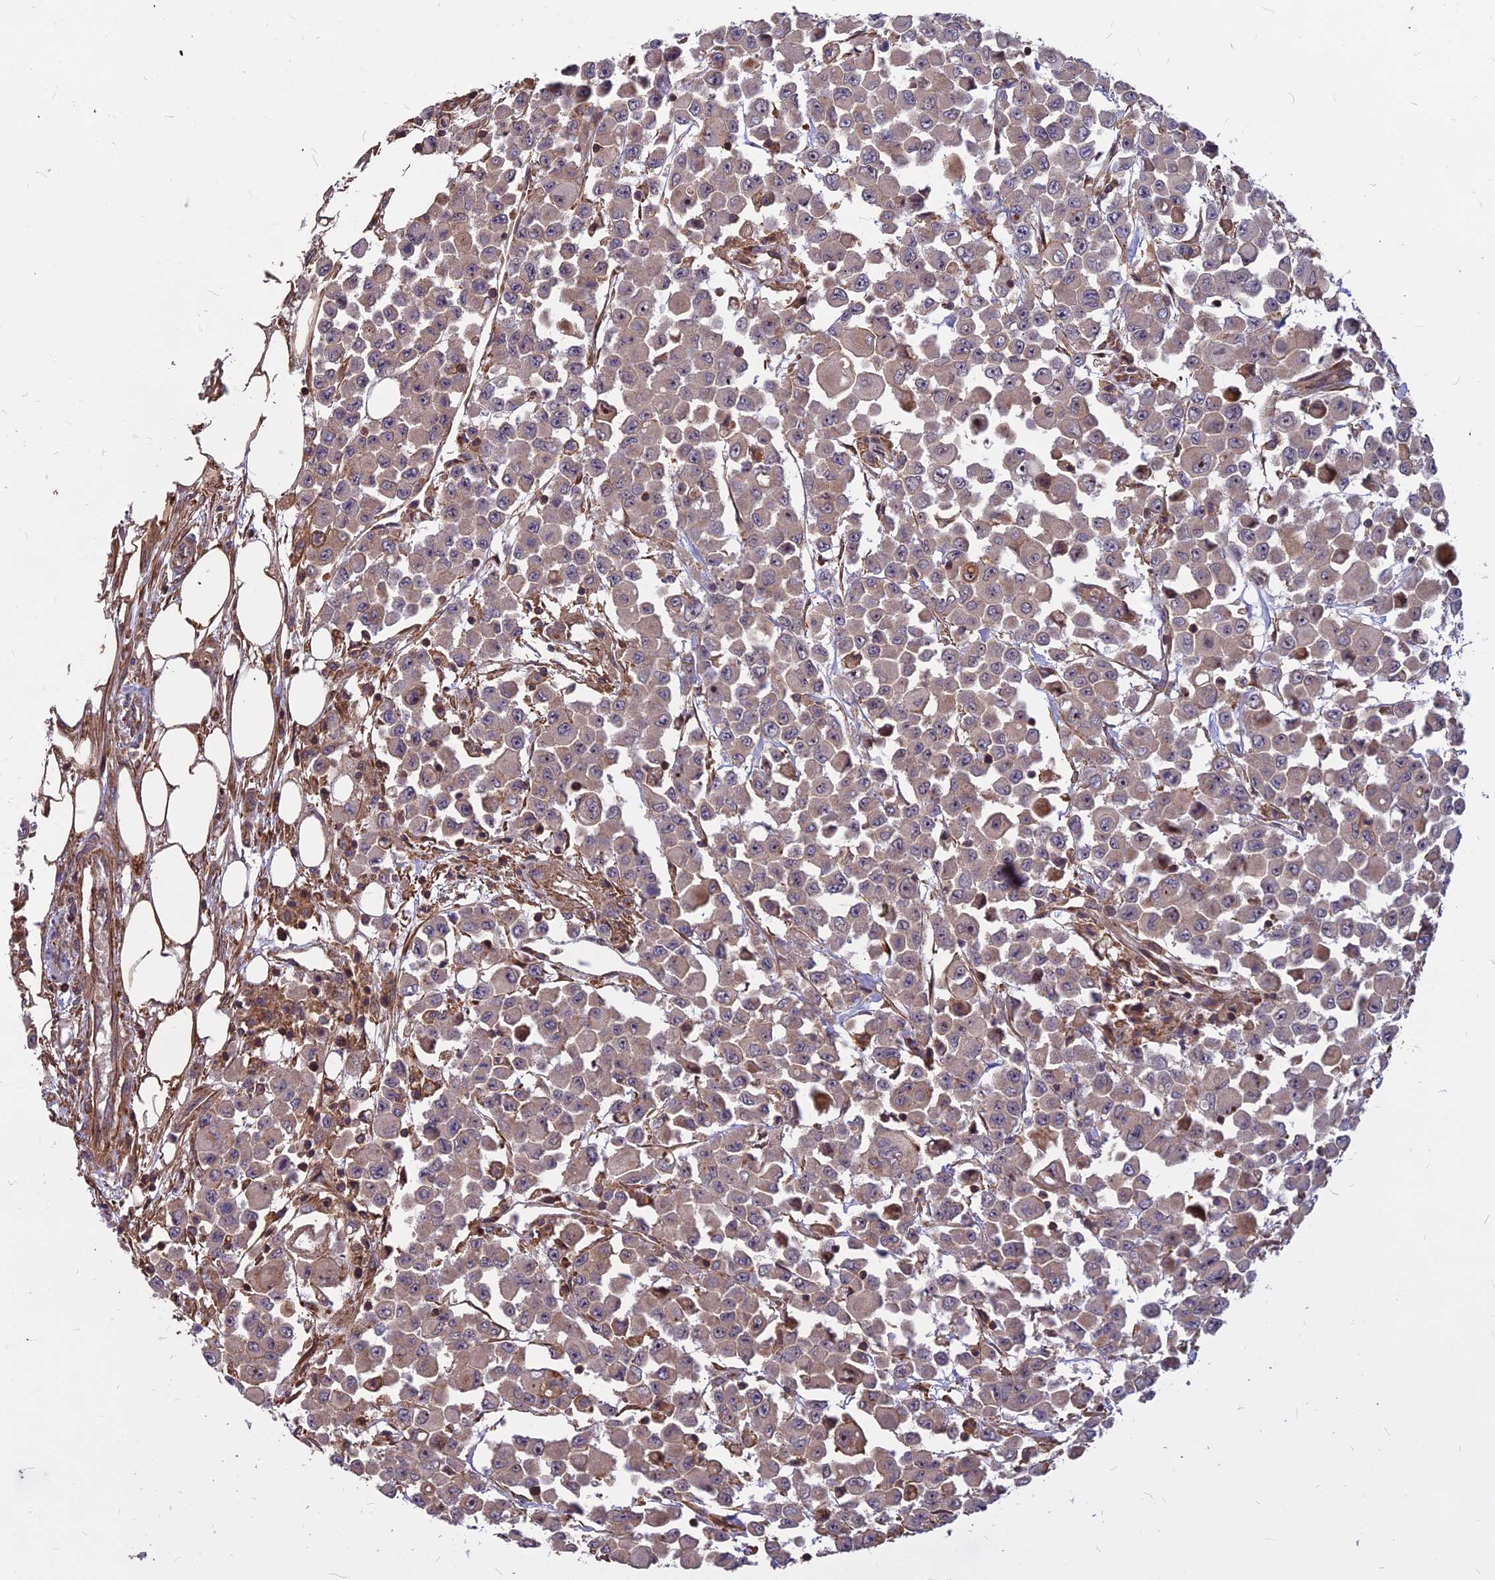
{"staining": {"intensity": "weak", "quantity": ">75%", "location": "cytoplasmic/membranous"}, "tissue": "colorectal cancer", "cell_type": "Tumor cells", "image_type": "cancer", "snomed": [{"axis": "morphology", "description": "Adenocarcinoma, NOS"}, {"axis": "topography", "description": "Colon"}], "caption": "A brown stain shows weak cytoplasmic/membranous positivity of a protein in colorectal cancer (adenocarcinoma) tumor cells.", "gene": "TCEA3", "patient": {"sex": "male", "age": 51}}